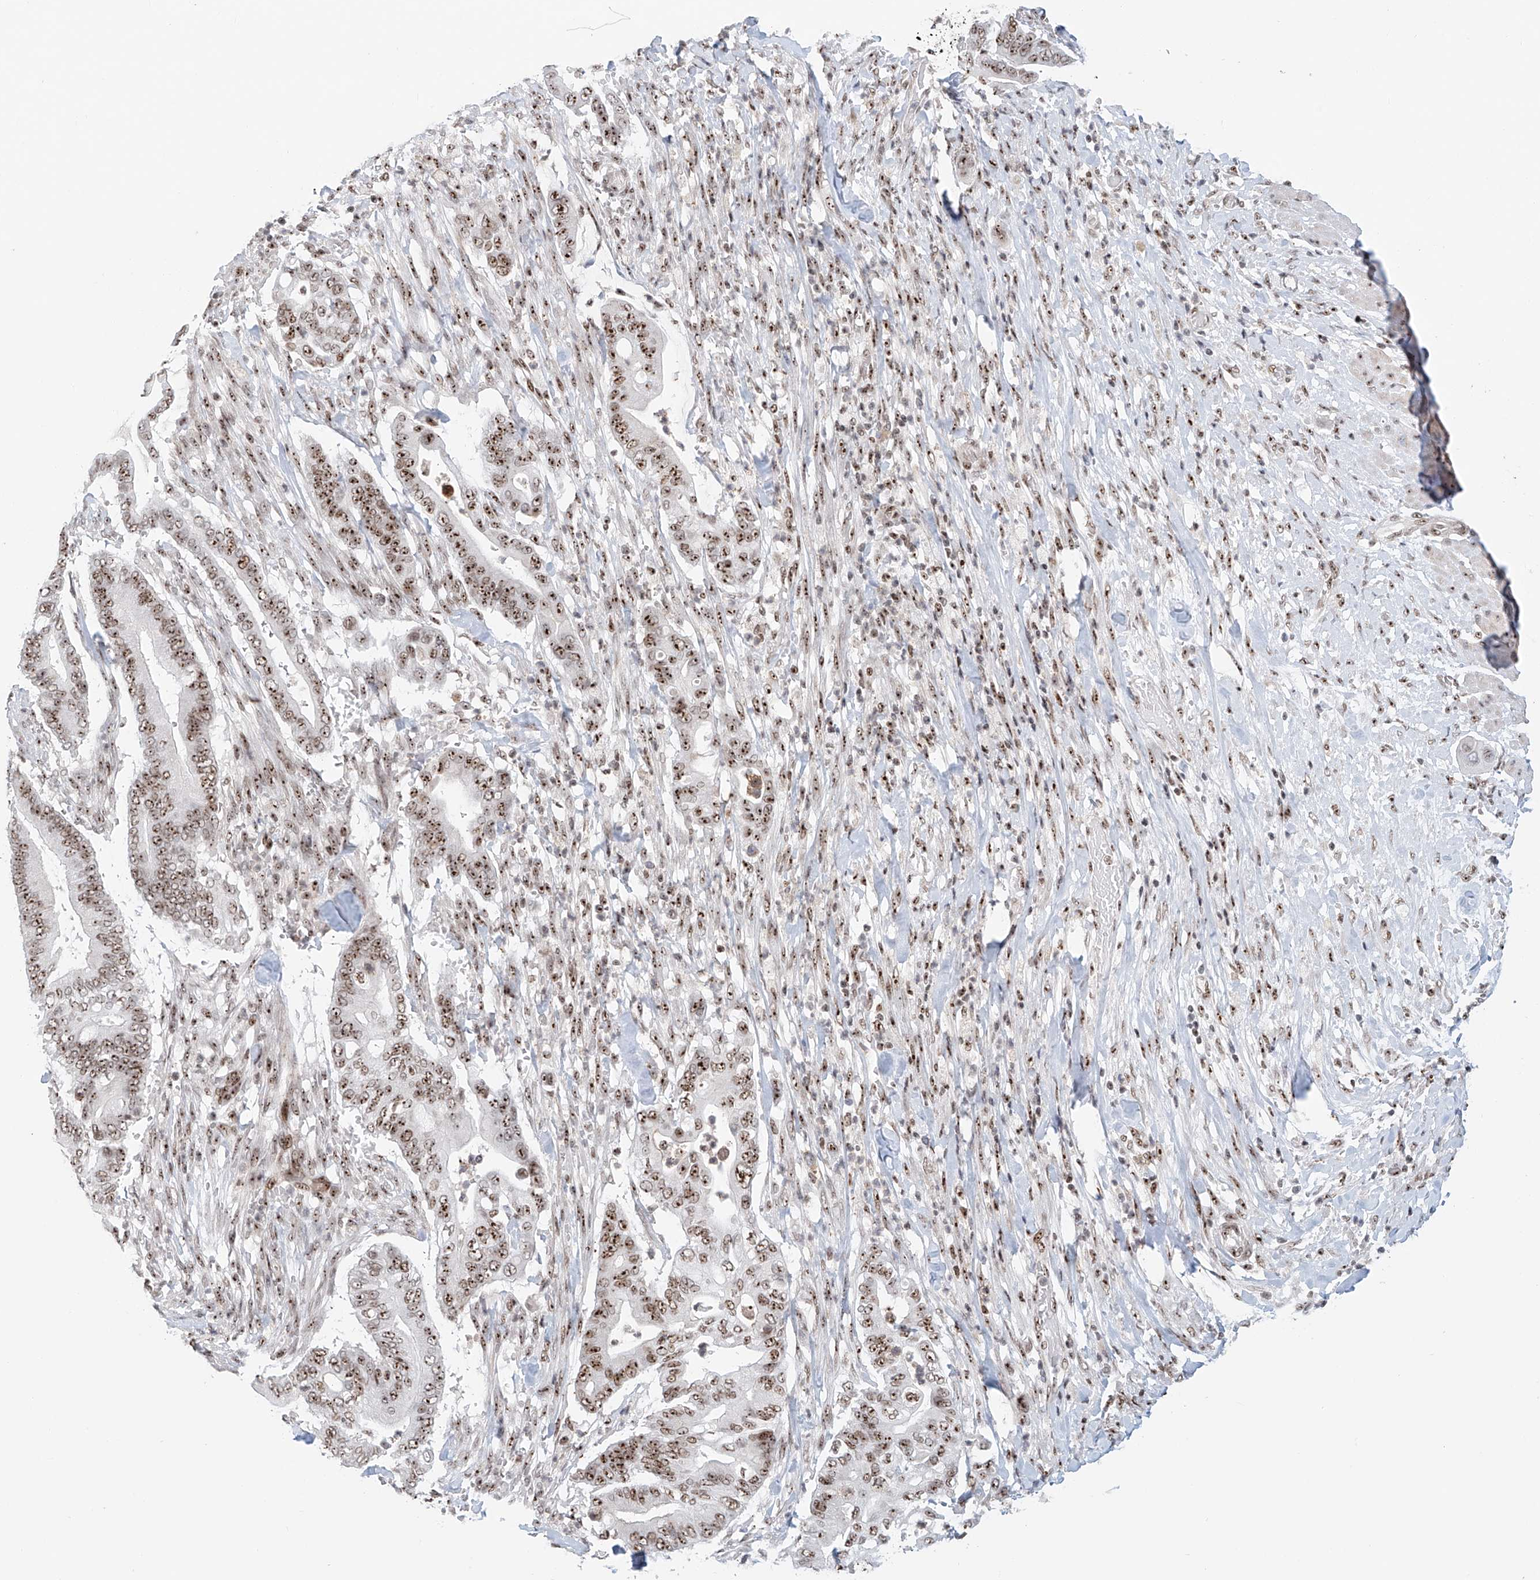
{"staining": {"intensity": "moderate", "quantity": ">75%", "location": "nuclear"}, "tissue": "pancreatic cancer", "cell_type": "Tumor cells", "image_type": "cancer", "snomed": [{"axis": "morphology", "description": "Adenocarcinoma, NOS"}, {"axis": "topography", "description": "Pancreas"}], "caption": "The immunohistochemical stain highlights moderate nuclear positivity in tumor cells of pancreatic cancer tissue.", "gene": "PRUNE2", "patient": {"sex": "male", "age": 68}}